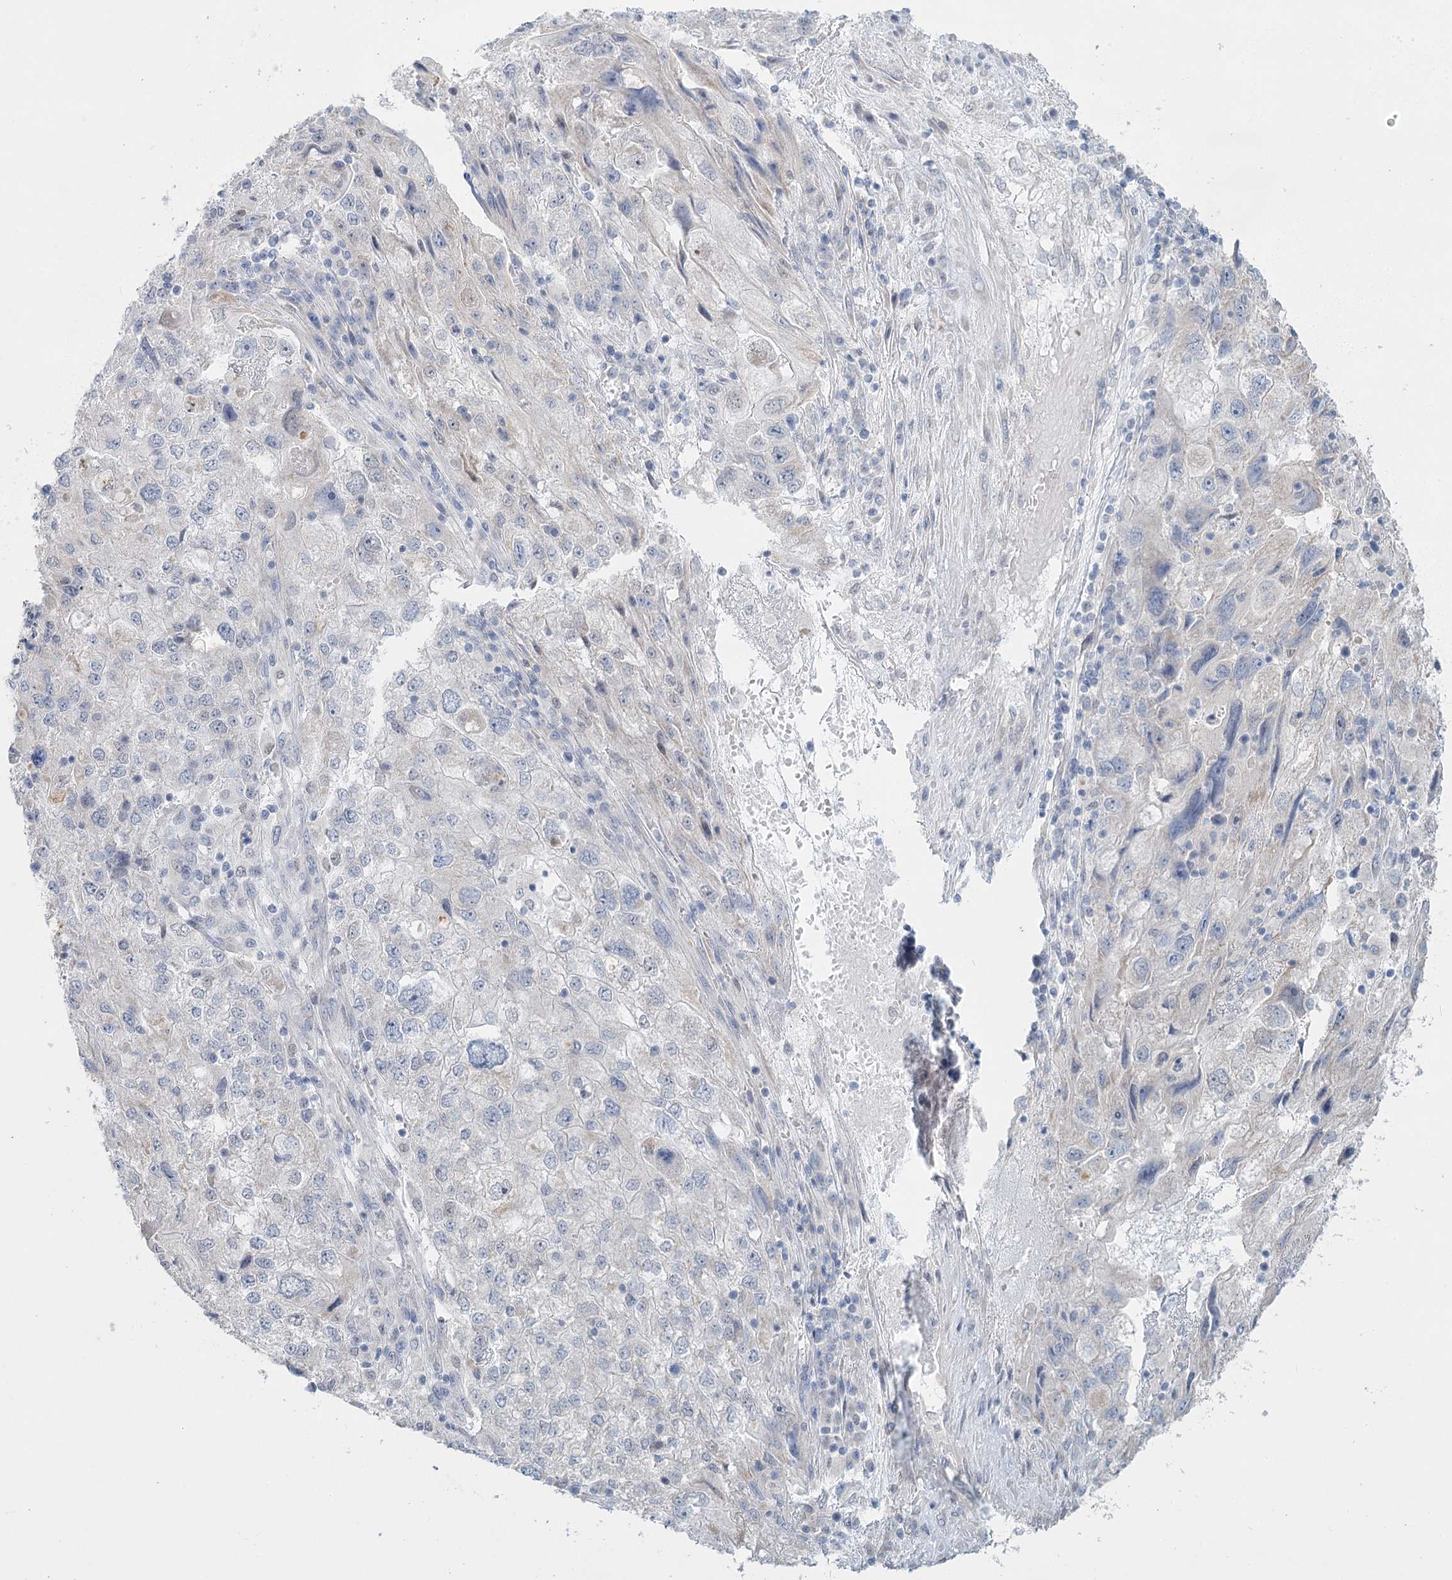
{"staining": {"intensity": "negative", "quantity": "none", "location": "none"}, "tissue": "endometrial cancer", "cell_type": "Tumor cells", "image_type": "cancer", "snomed": [{"axis": "morphology", "description": "Adenocarcinoma, NOS"}, {"axis": "topography", "description": "Endometrium"}], "caption": "The histopathology image exhibits no significant positivity in tumor cells of adenocarcinoma (endometrial).", "gene": "ABITRAM", "patient": {"sex": "female", "age": 49}}